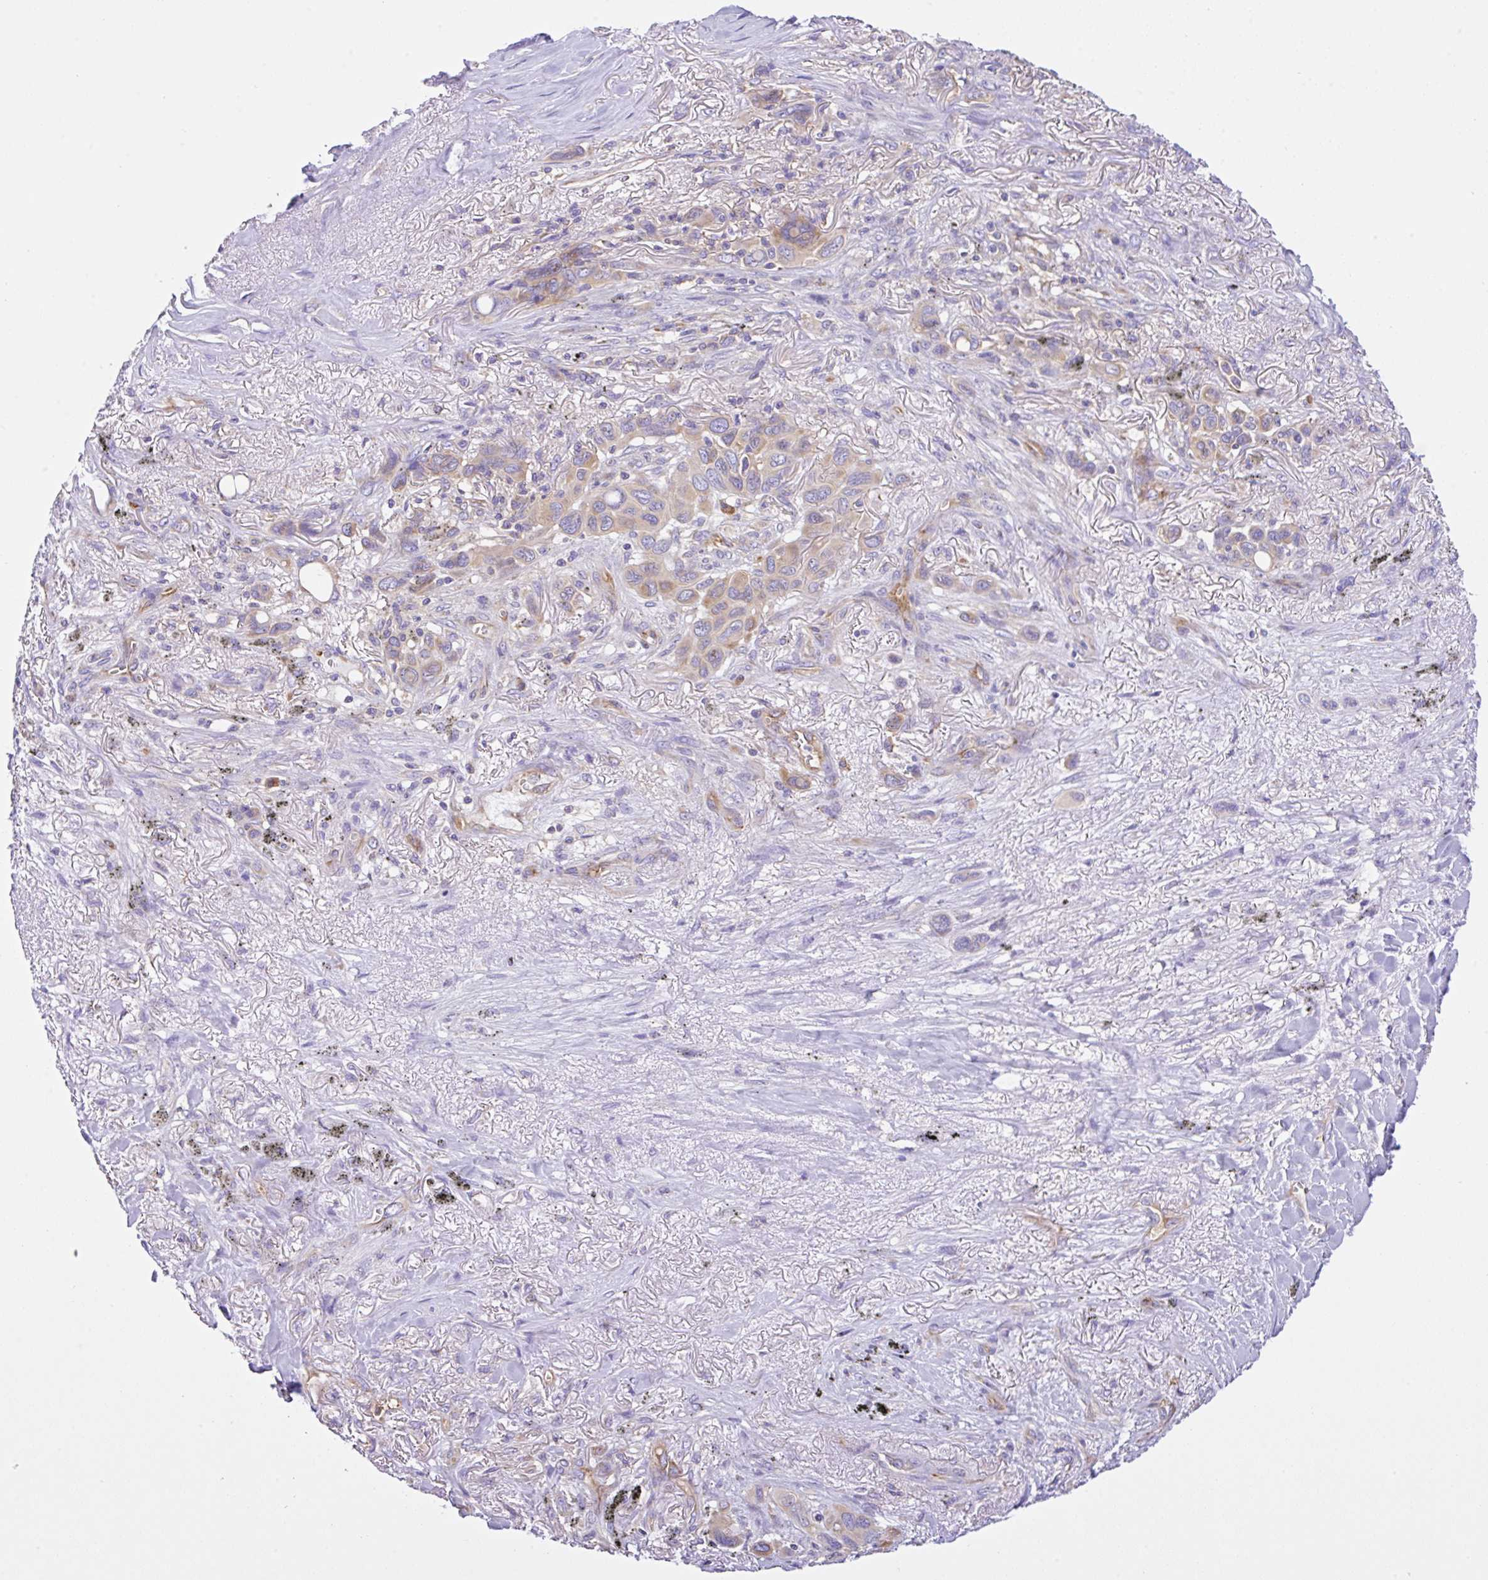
{"staining": {"intensity": "weak", "quantity": "<25%", "location": "cytoplasmic/membranous"}, "tissue": "melanoma", "cell_type": "Tumor cells", "image_type": "cancer", "snomed": [{"axis": "morphology", "description": "Malignant melanoma, Metastatic site"}, {"axis": "topography", "description": "Lung"}], "caption": "Immunohistochemistry (IHC) of melanoma exhibits no positivity in tumor cells.", "gene": "GFPT2", "patient": {"sex": "male", "age": 48}}